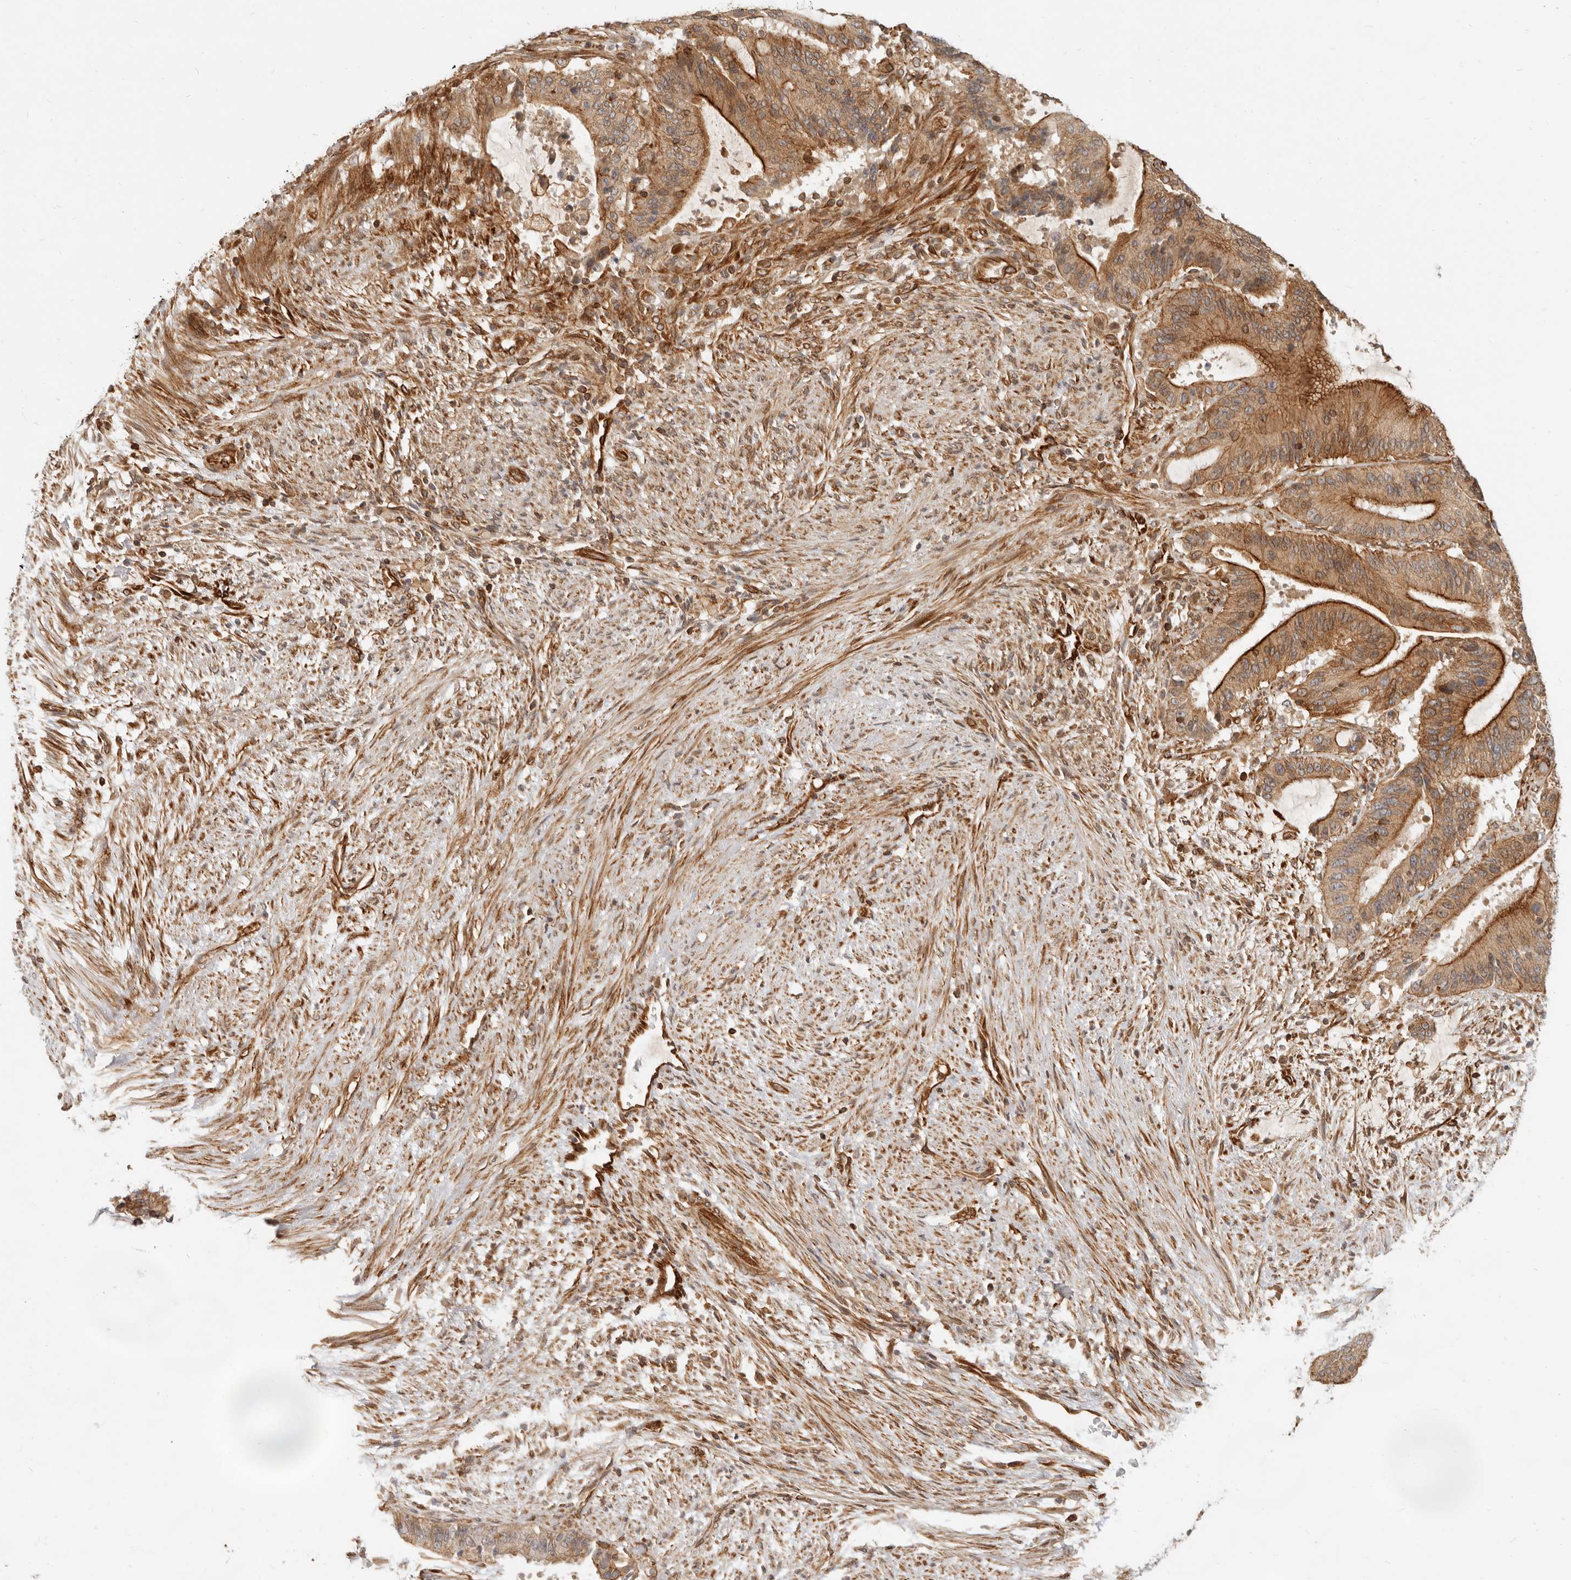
{"staining": {"intensity": "moderate", "quantity": ">75%", "location": "cytoplasmic/membranous"}, "tissue": "liver cancer", "cell_type": "Tumor cells", "image_type": "cancer", "snomed": [{"axis": "morphology", "description": "Normal tissue, NOS"}, {"axis": "morphology", "description": "Cholangiocarcinoma"}, {"axis": "topography", "description": "Liver"}, {"axis": "topography", "description": "Peripheral nerve tissue"}], "caption": "A micrograph of liver cancer (cholangiocarcinoma) stained for a protein demonstrates moderate cytoplasmic/membranous brown staining in tumor cells.", "gene": "UFSP1", "patient": {"sex": "female", "age": 73}}